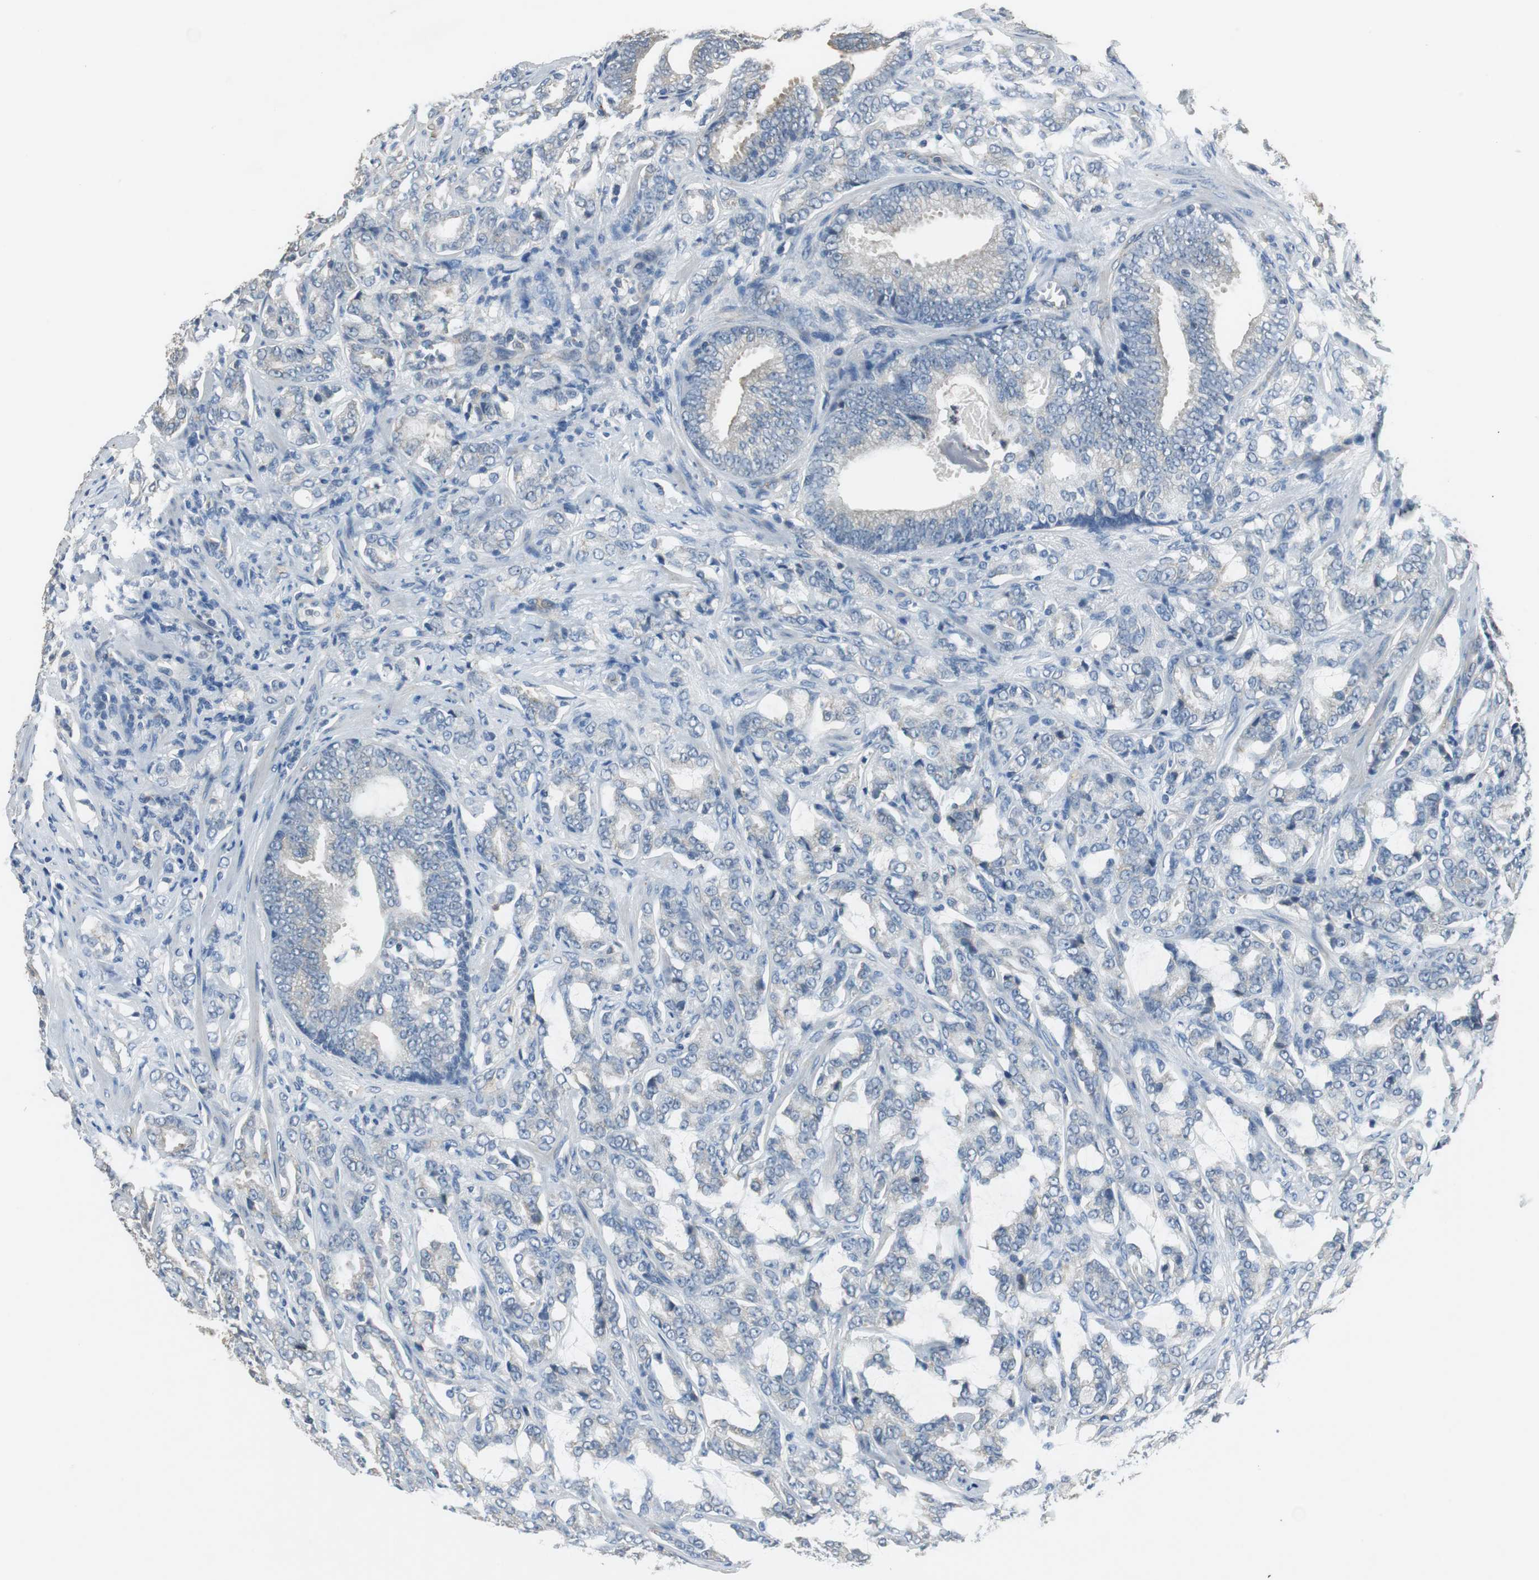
{"staining": {"intensity": "negative", "quantity": "none", "location": "none"}, "tissue": "prostate cancer", "cell_type": "Tumor cells", "image_type": "cancer", "snomed": [{"axis": "morphology", "description": "Adenocarcinoma, Low grade"}, {"axis": "topography", "description": "Prostate"}], "caption": "The immunohistochemistry (IHC) image has no significant staining in tumor cells of prostate low-grade adenocarcinoma tissue.", "gene": "MTIF2", "patient": {"sex": "male", "age": 58}}